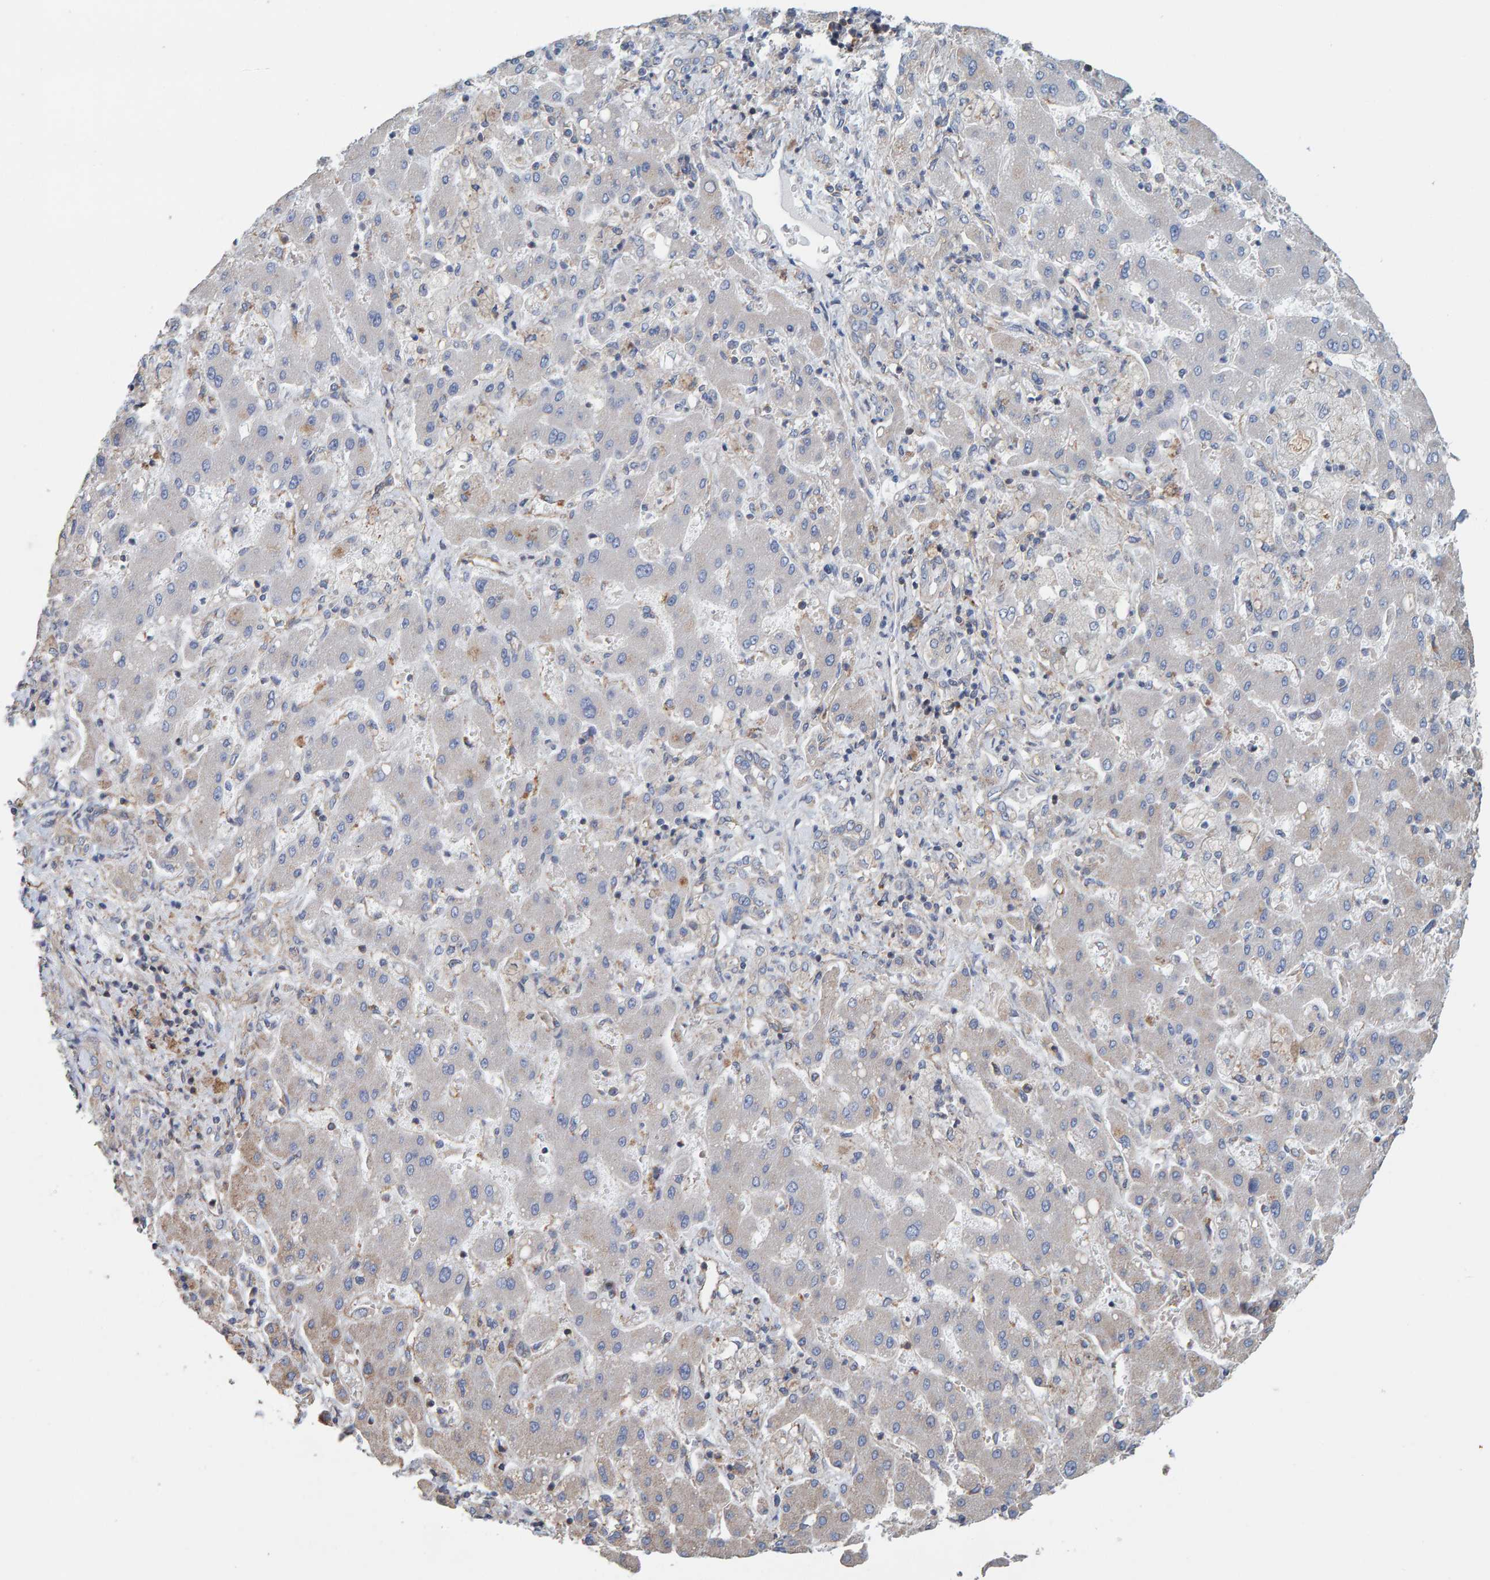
{"staining": {"intensity": "negative", "quantity": "none", "location": "none"}, "tissue": "liver cancer", "cell_type": "Tumor cells", "image_type": "cancer", "snomed": [{"axis": "morphology", "description": "Cholangiocarcinoma"}, {"axis": "topography", "description": "Liver"}], "caption": "Immunohistochemical staining of liver cancer (cholangiocarcinoma) reveals no significant positivity in tumor cells. Nuclei are stained in blue.", "gene": "RGP1", "patient": {"sex": "male", "age": 50}}